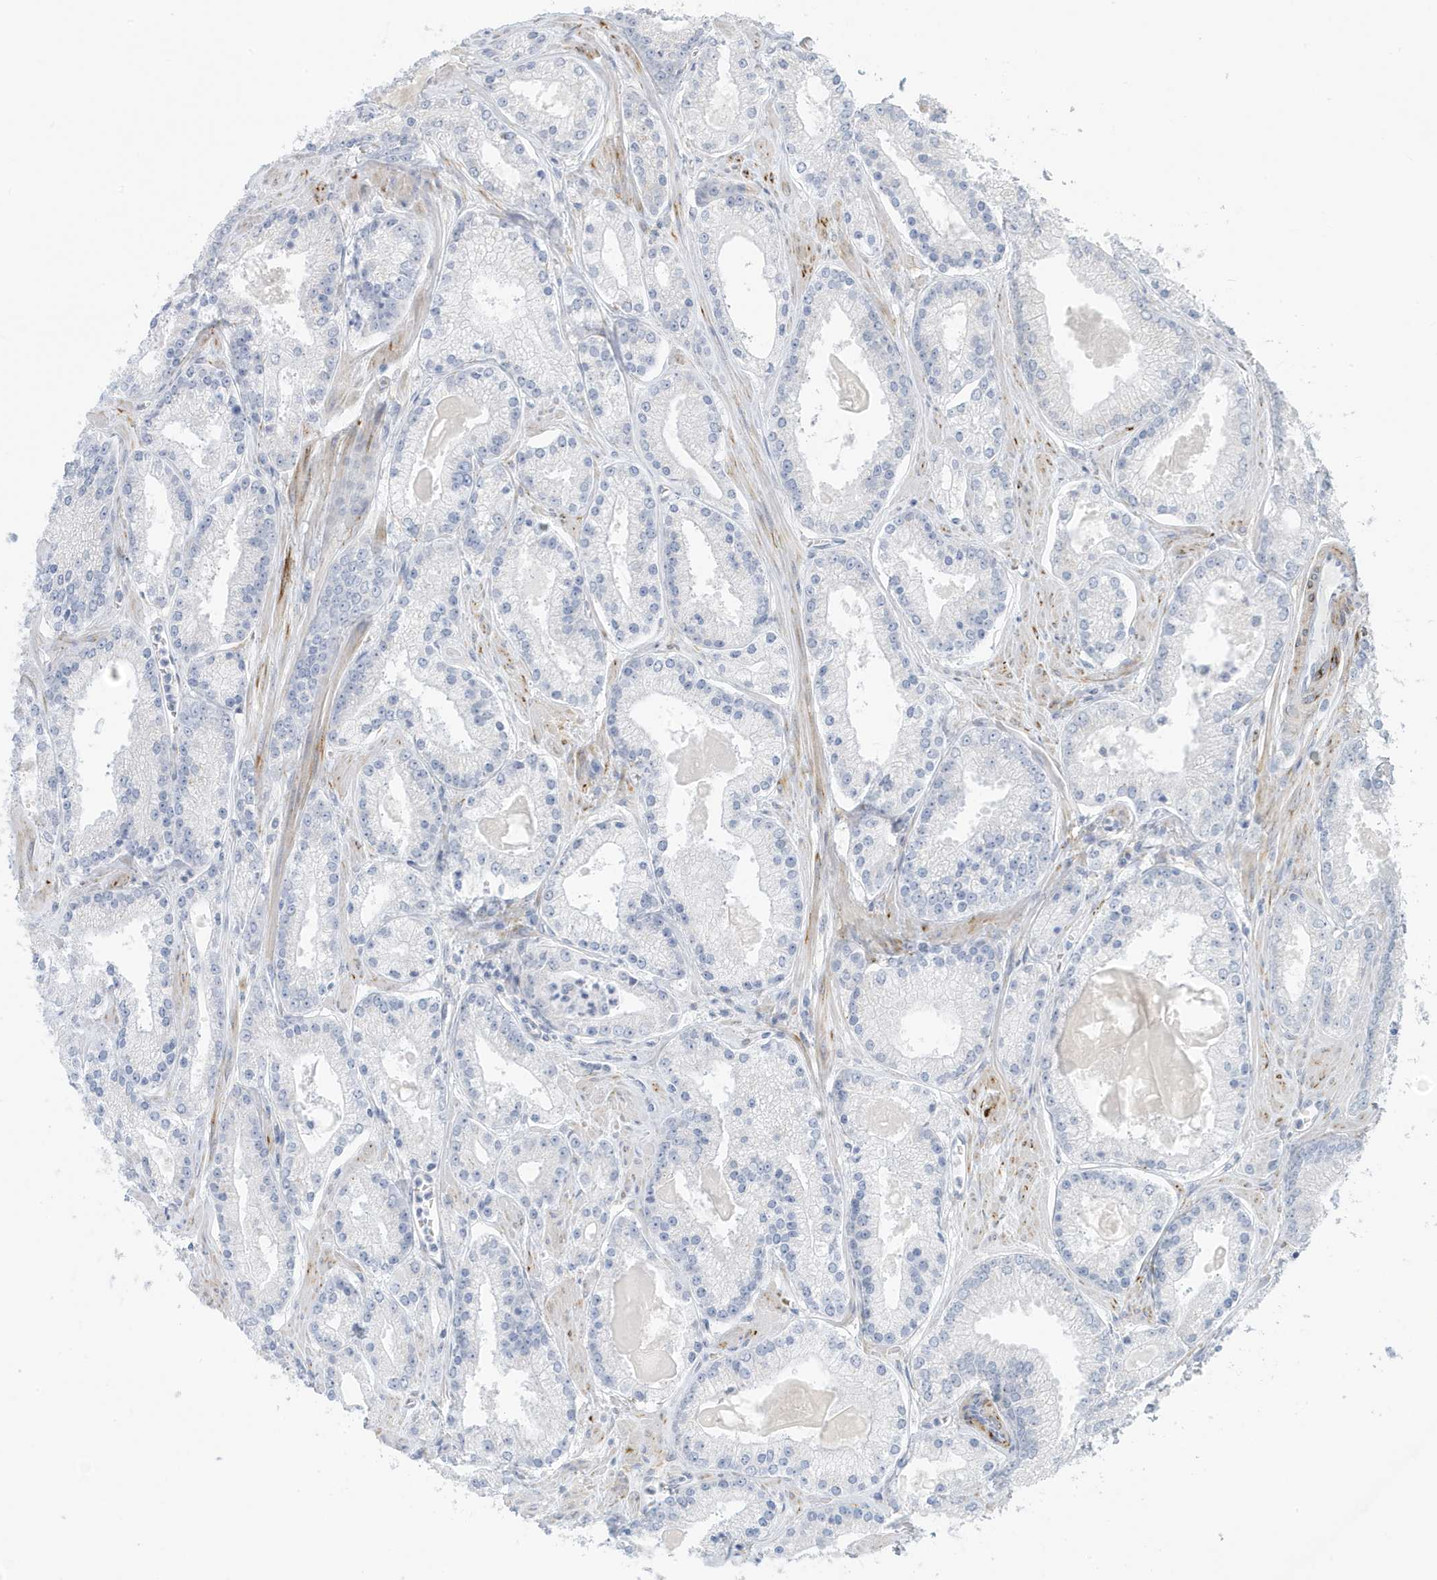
{"staining": {"intensity": "negative", "quantity": "none", "location": "none"}, "tissue": "prostate cancer", "cell_type": "Tumor cells", "image_type": "cancer", "snomed": [{"axis": "morphology", "description": "Adenocarcinoma, Low grade"}, {"axis": "topography", "description": "Prostate"}], "caption": "Protein analysis of prostate cancer reveals no significant expression in tumor cells.", "gene": "PERM1", "patient": {"sex": "male", "age": 54}}